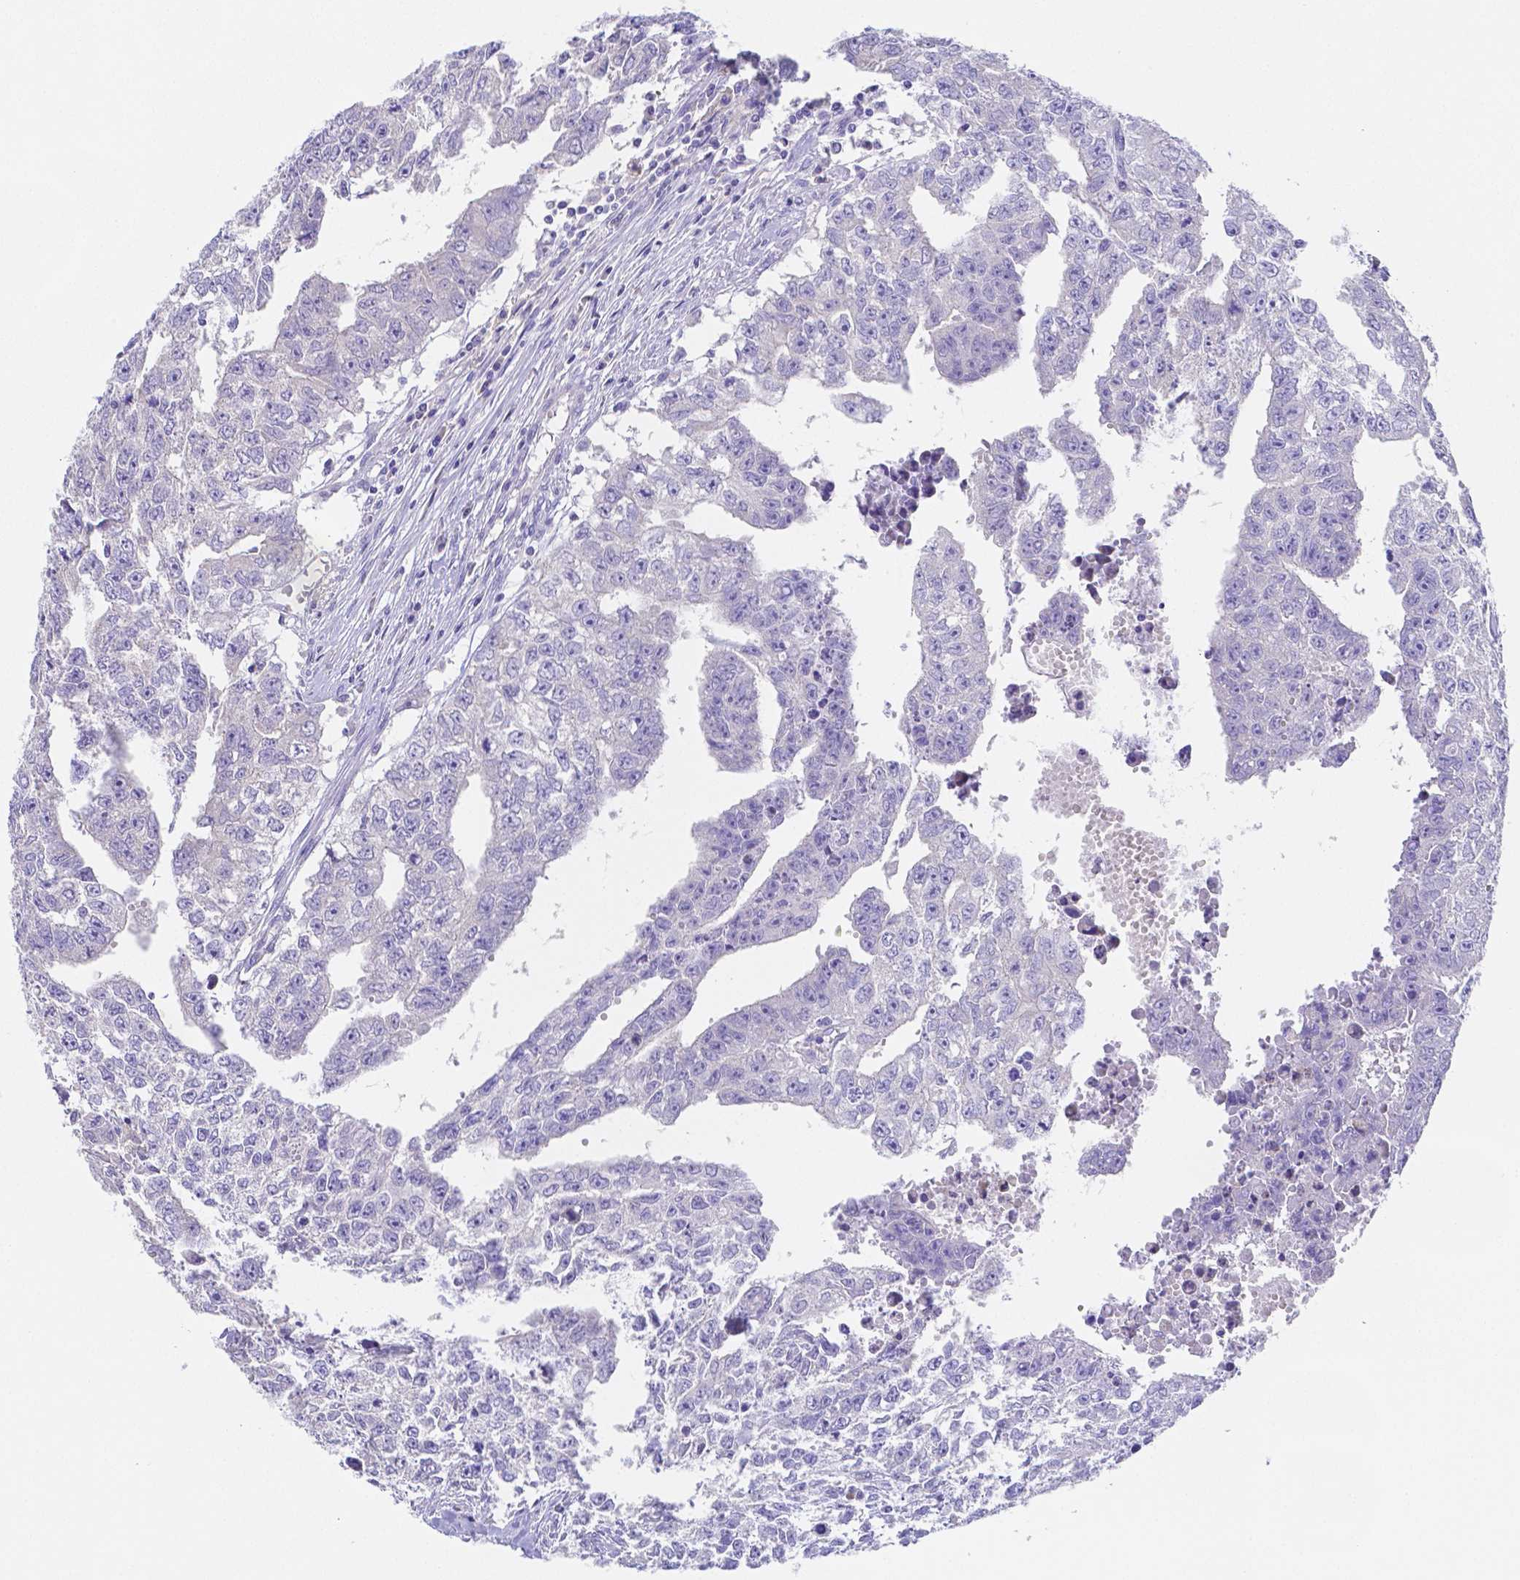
{"staining": {"intensity": "negative", "quantity": "none", "location": "none"}, "tissue": "testis cancer", "cell_type": "Tumor cells", "image_type": "cancer", "snomed": [{"axis": "morphology", "description": "Carcinoma, Embryonal, NOS"}, {"axis": "morphology", "description": "Teratoma, malignant, NOS"}, {"axis": "topography", "description": "Testis"}], "caption": "IHC photomicrograph of testis embryonal carcinoma stained for a protein (brown), which exhibits no staining in tumor cells. (Immunohistochemistry, brightfield microscopy, high magnification).", "gene": "ZG16B", "patient": {"sex": "male", "age": 24}}